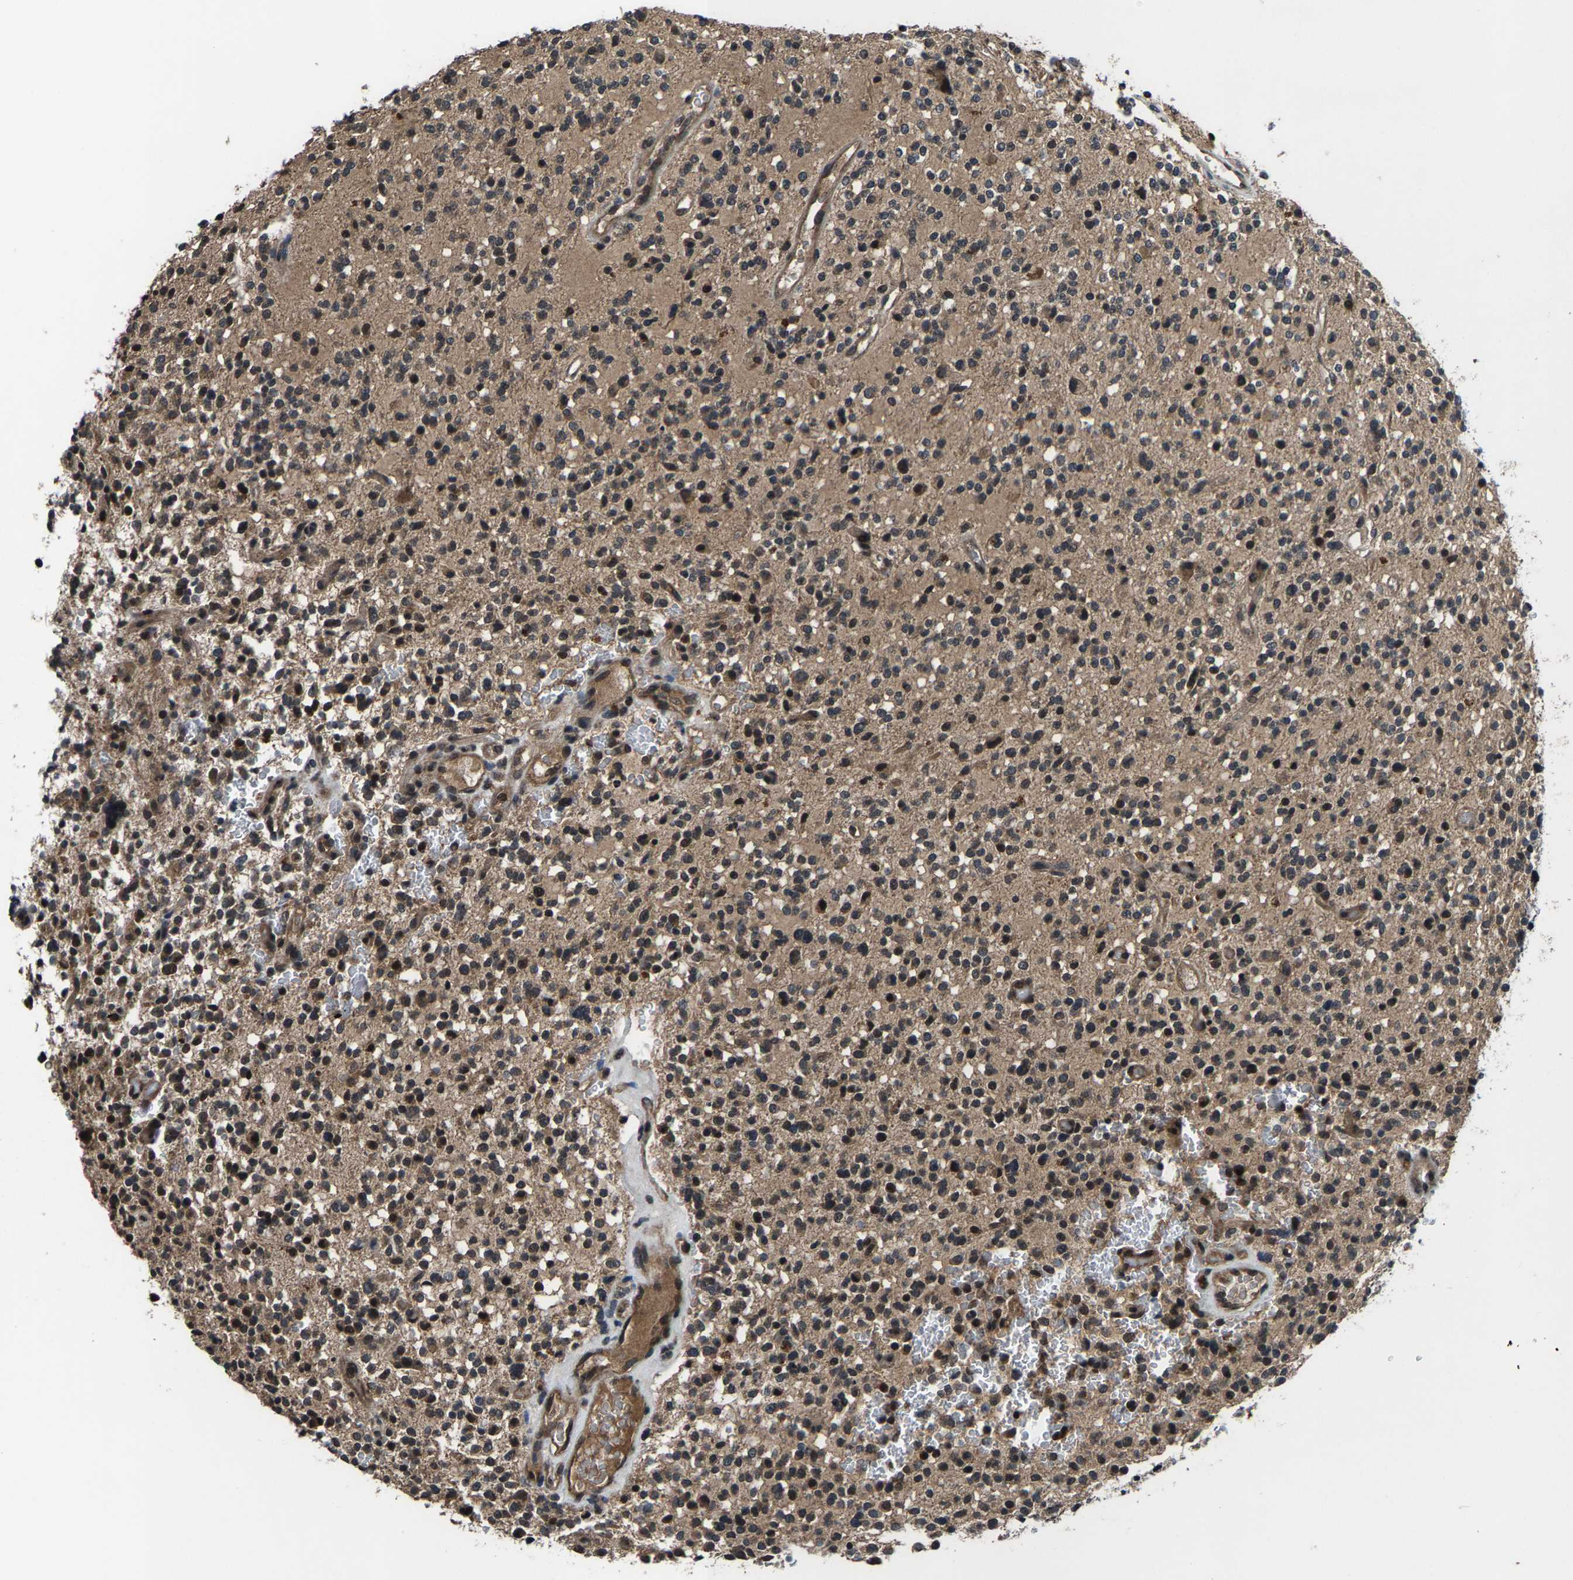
{"staining": {"intensity": "weak", "quantity": "<25%", "location": "cytoplasmic/membranous,nuclear"}, "tissue": "glioma", "cell_type": "Tumor cells", "image_type": "cancer", "snomed": [{"axis": "morphology", "description": "Glioma, malignant, High grade"}, {"axis": "topography", "description": "Brain"}], "caption": "The histopathology image exhibits no staining of tumor cells in malignant high-grade glioma.", "gene": "HUWE1", "patient": {"sex": "male", "age": 48}}